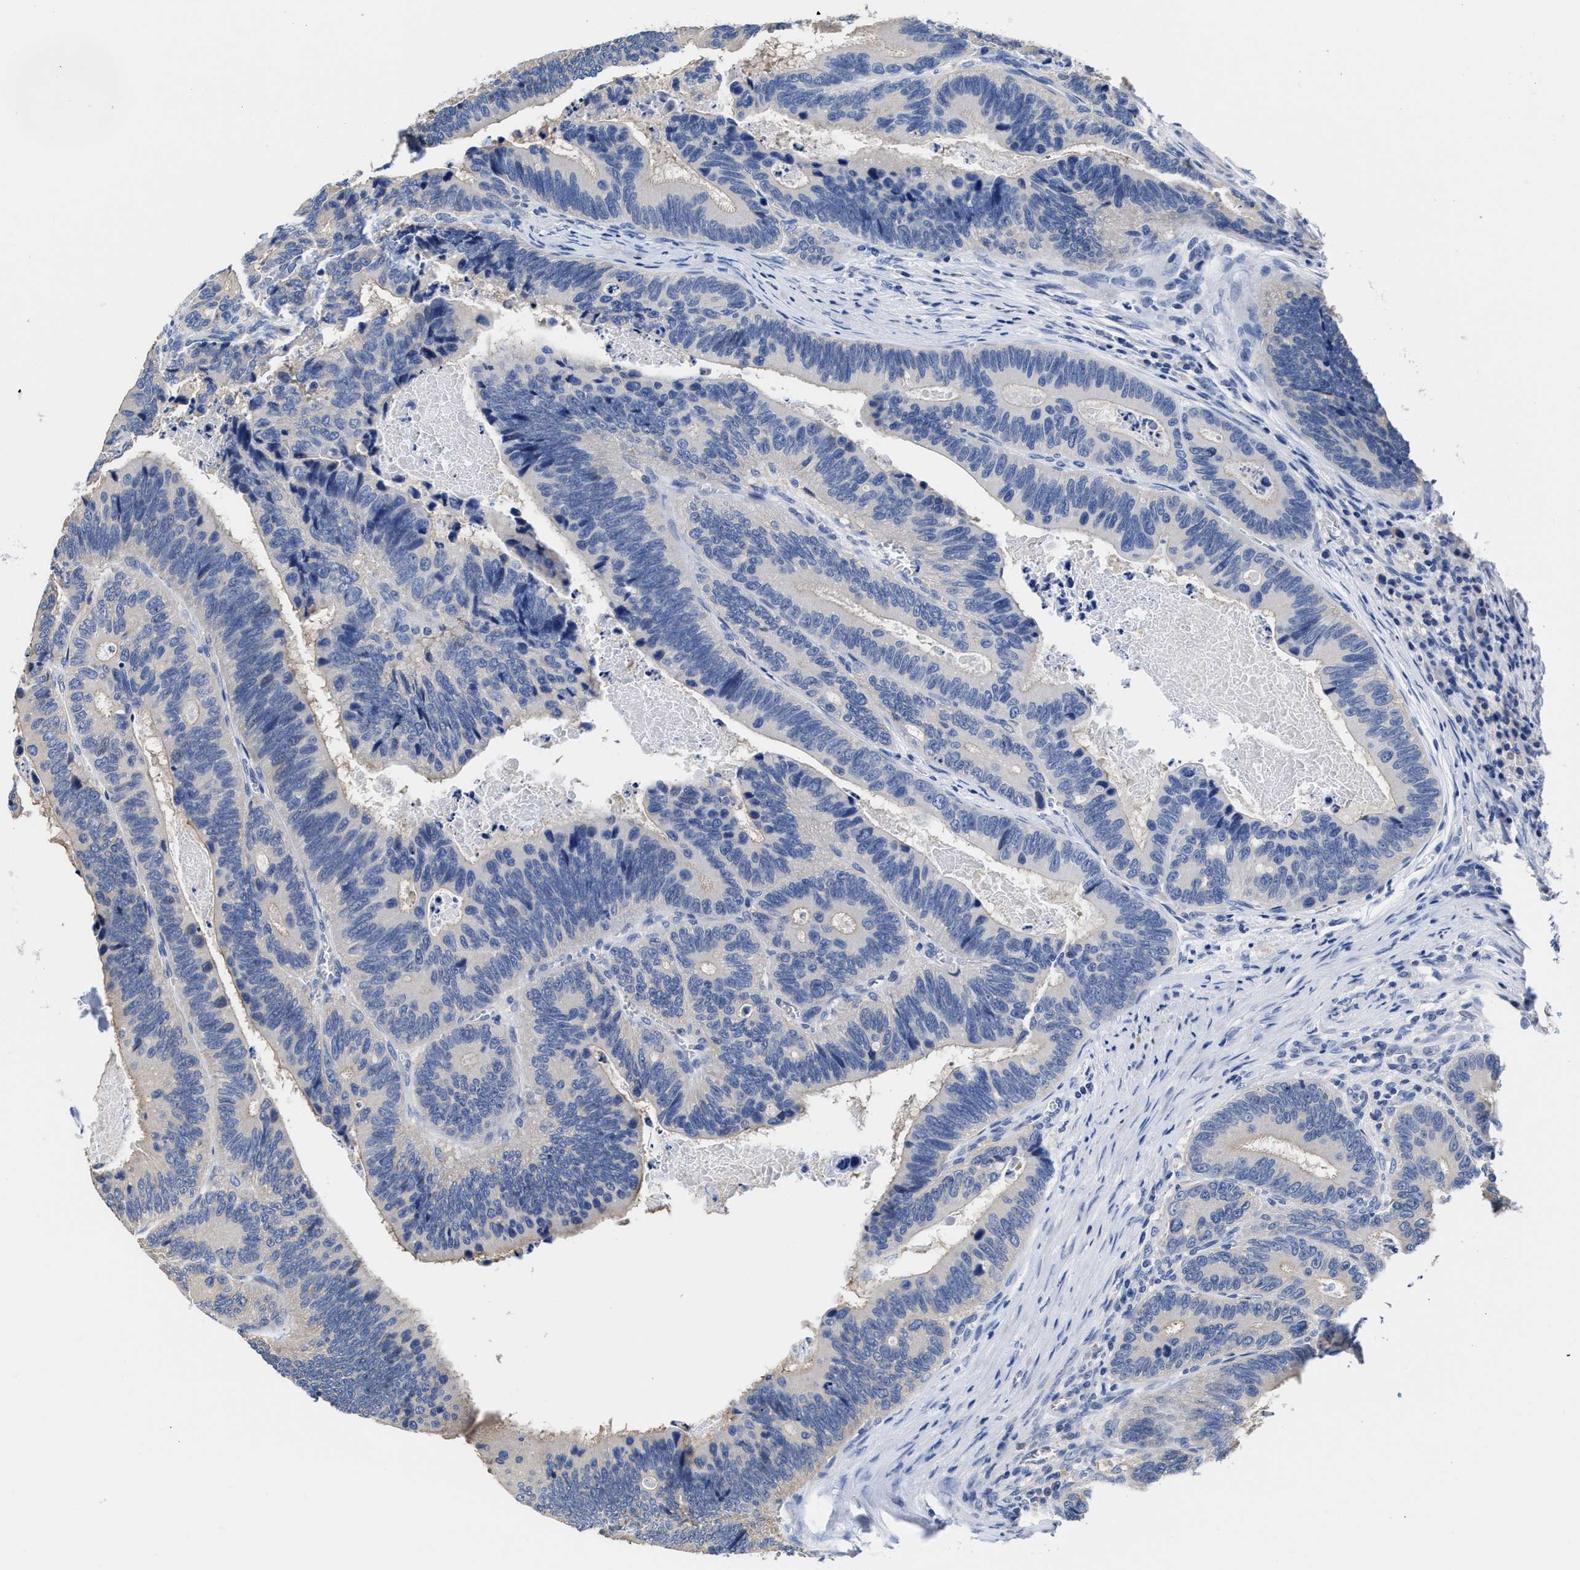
{"staining": {"intensity": "negative", "quantity": "none", "location": "none"}, "tissue": "colorectal cancer", "cell_type": "Tumor cells", "image_type": "cancer", "snomed": [{"axis": "morphology", "description": "Inflammation, NOS"}, {"axis": "morphology", "description": "Adenocarcinoma, NOS"}, {"axis": "topography", "description": "Colon"}], "caption": "The photomicrograph exhibits no significant staining in tumor cells of colorectal cancer (adenocarcinoma).", "gene": "HOOK1", "patient": {"sex": "male", "age": 72}}